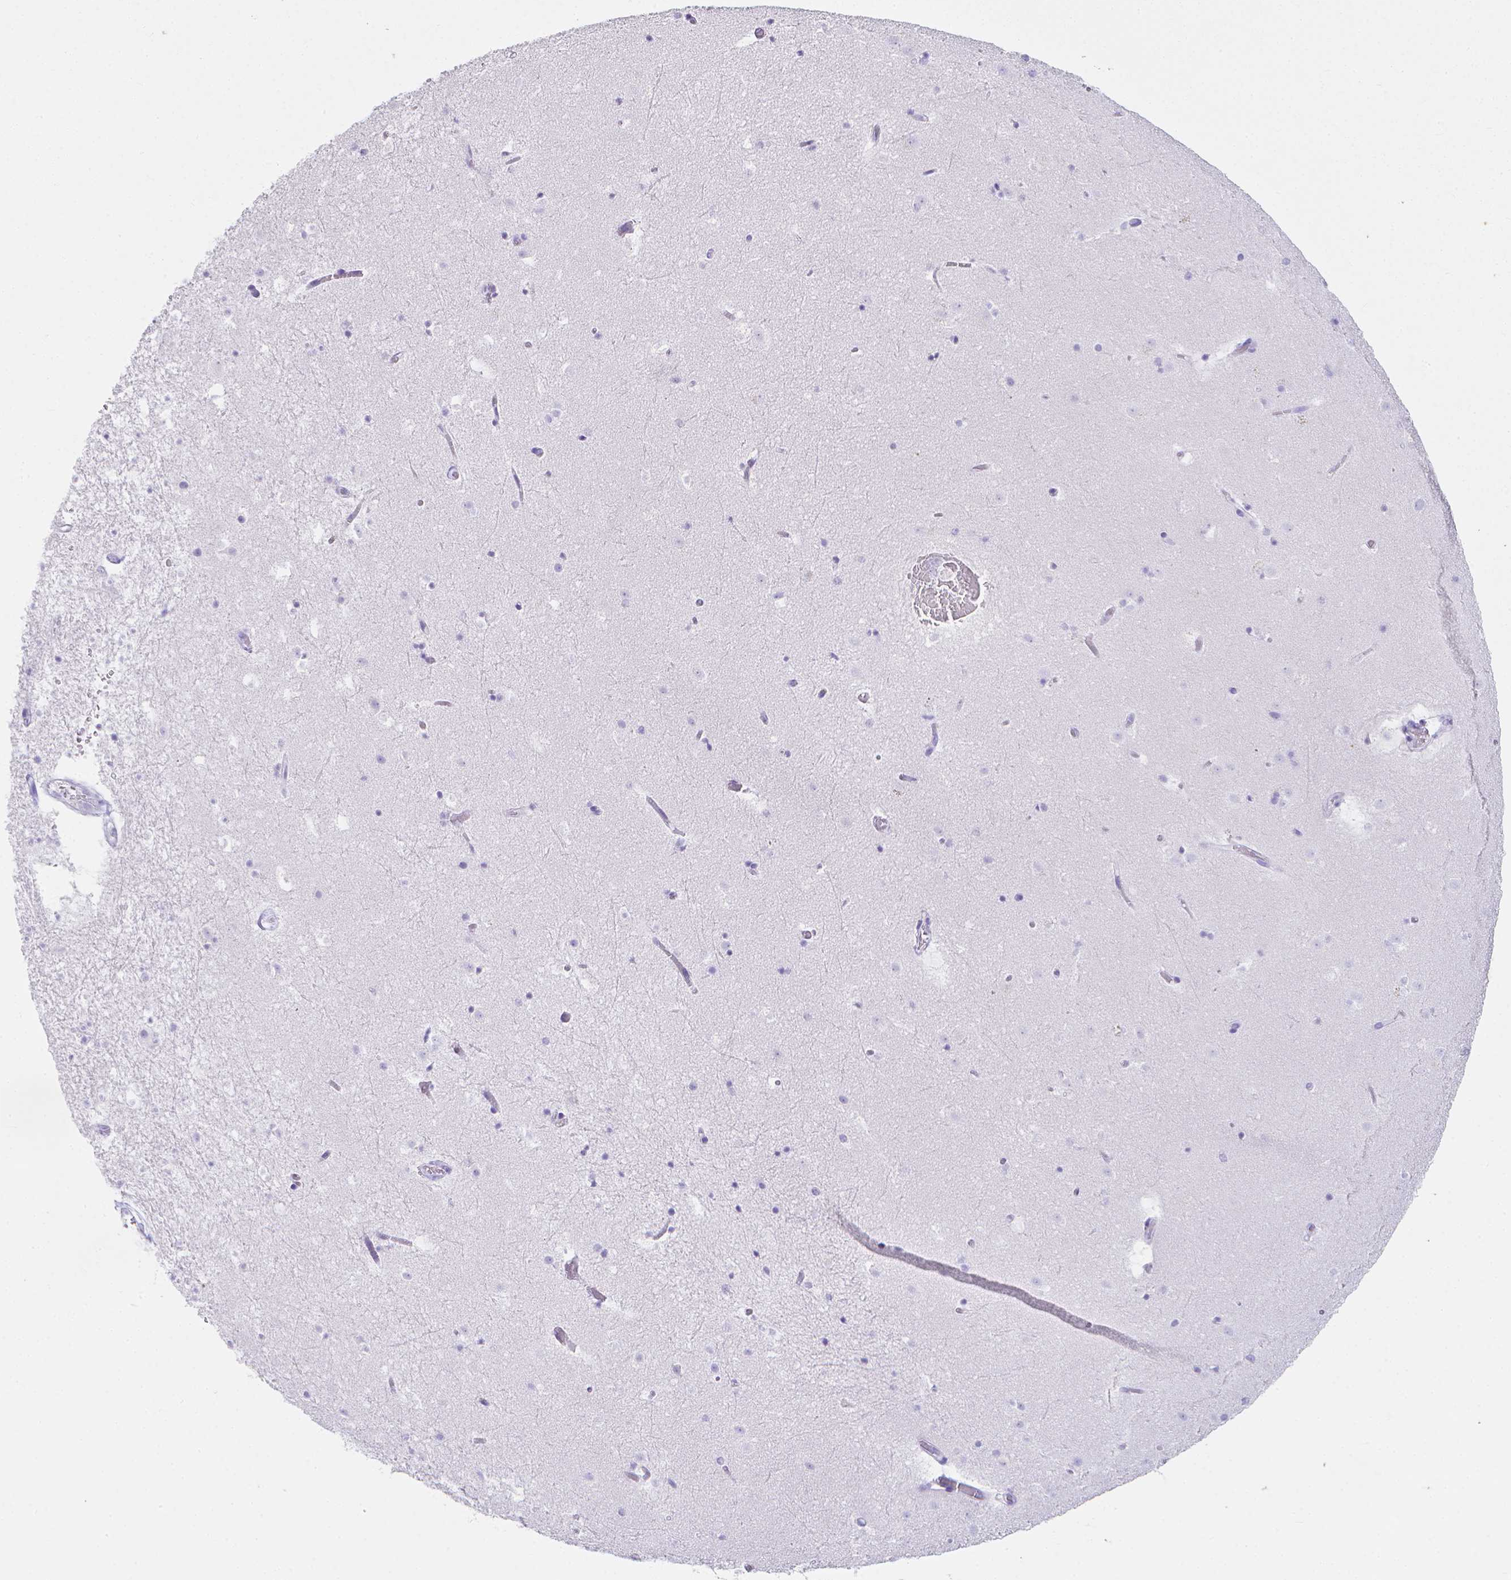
{"staining": {"intensity": "negative", "quantity": "none", "location": "none"}, "tissue": "caudate", "cell_type": "Glial cells", "image_type": "normal", "snomed": [{"axis": "morphology", "description": "Normal tissue, NOS"}, {"axis": "topography", "description": "Lateral ventricle wall"}], "caption": "Immunohistochemistry micrograph of normal caudate: caudate stained with DAB demonstrates no significant protein staining in glial cells.", "gene": "LGALS4", "patient": {"sex": "male", "age": 37}}